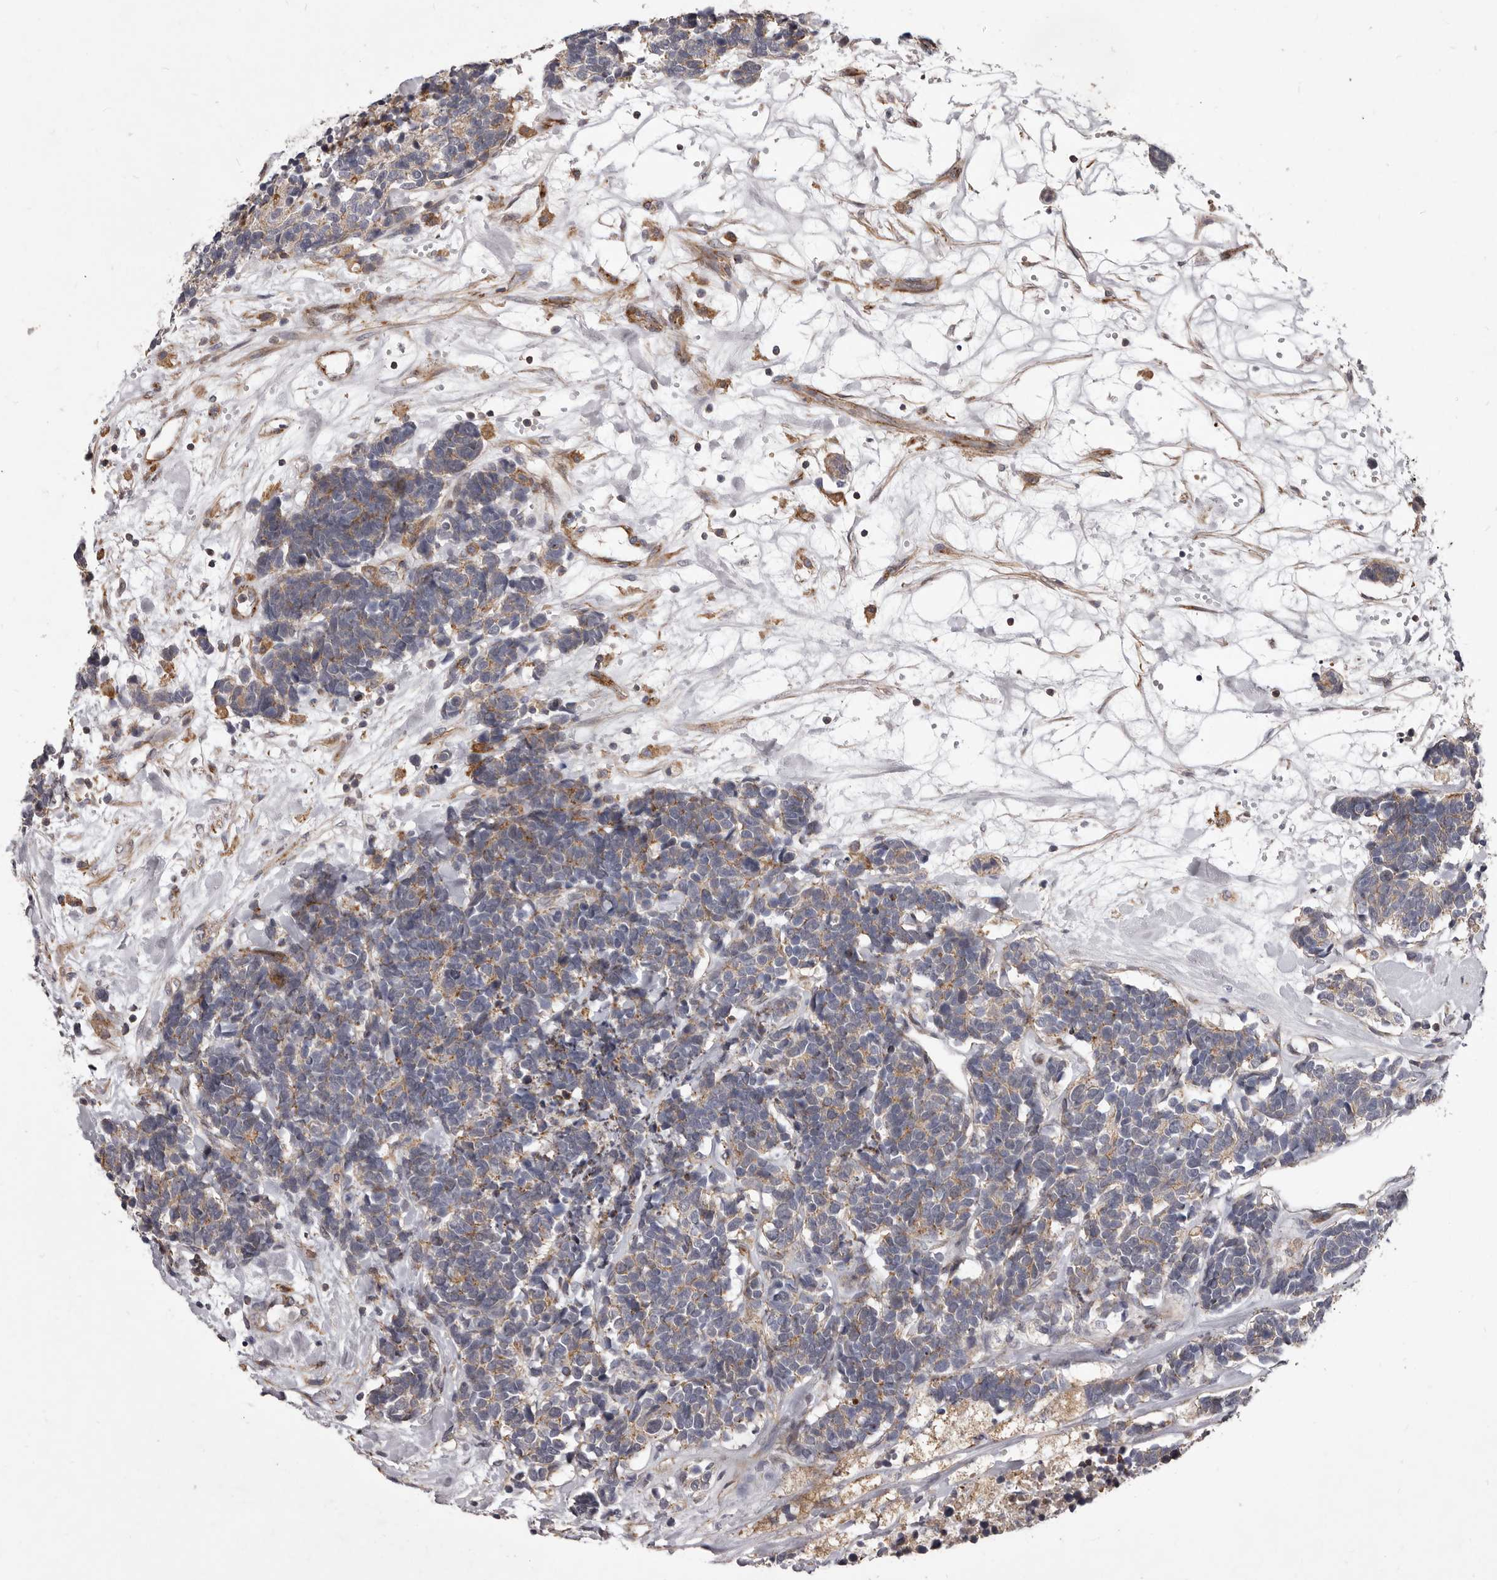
{"staining": {"intensity": "weak", "quantity": "25%-75%", "location": "cytoplasmic/membranous"}, "tissue": "carcinoid", "cell_type": "Tumor cells", "image_type": "cancer", "snomed": [{"axis": "morphology", "description": "Carcinoma, NOS"}, {"axis": "morphology", "description": "Carcinoid, malignant, NOS"}, {"axis": "topography", "description": "Urinary bladder"}], "caption": "The immunohistochemical stain shows weak cytoplasmic/membranous expression in tumor cells of malignant carcinoid tissue.", "gene": "ALPK1", "patient": {"sex": "male", "age": 57}}